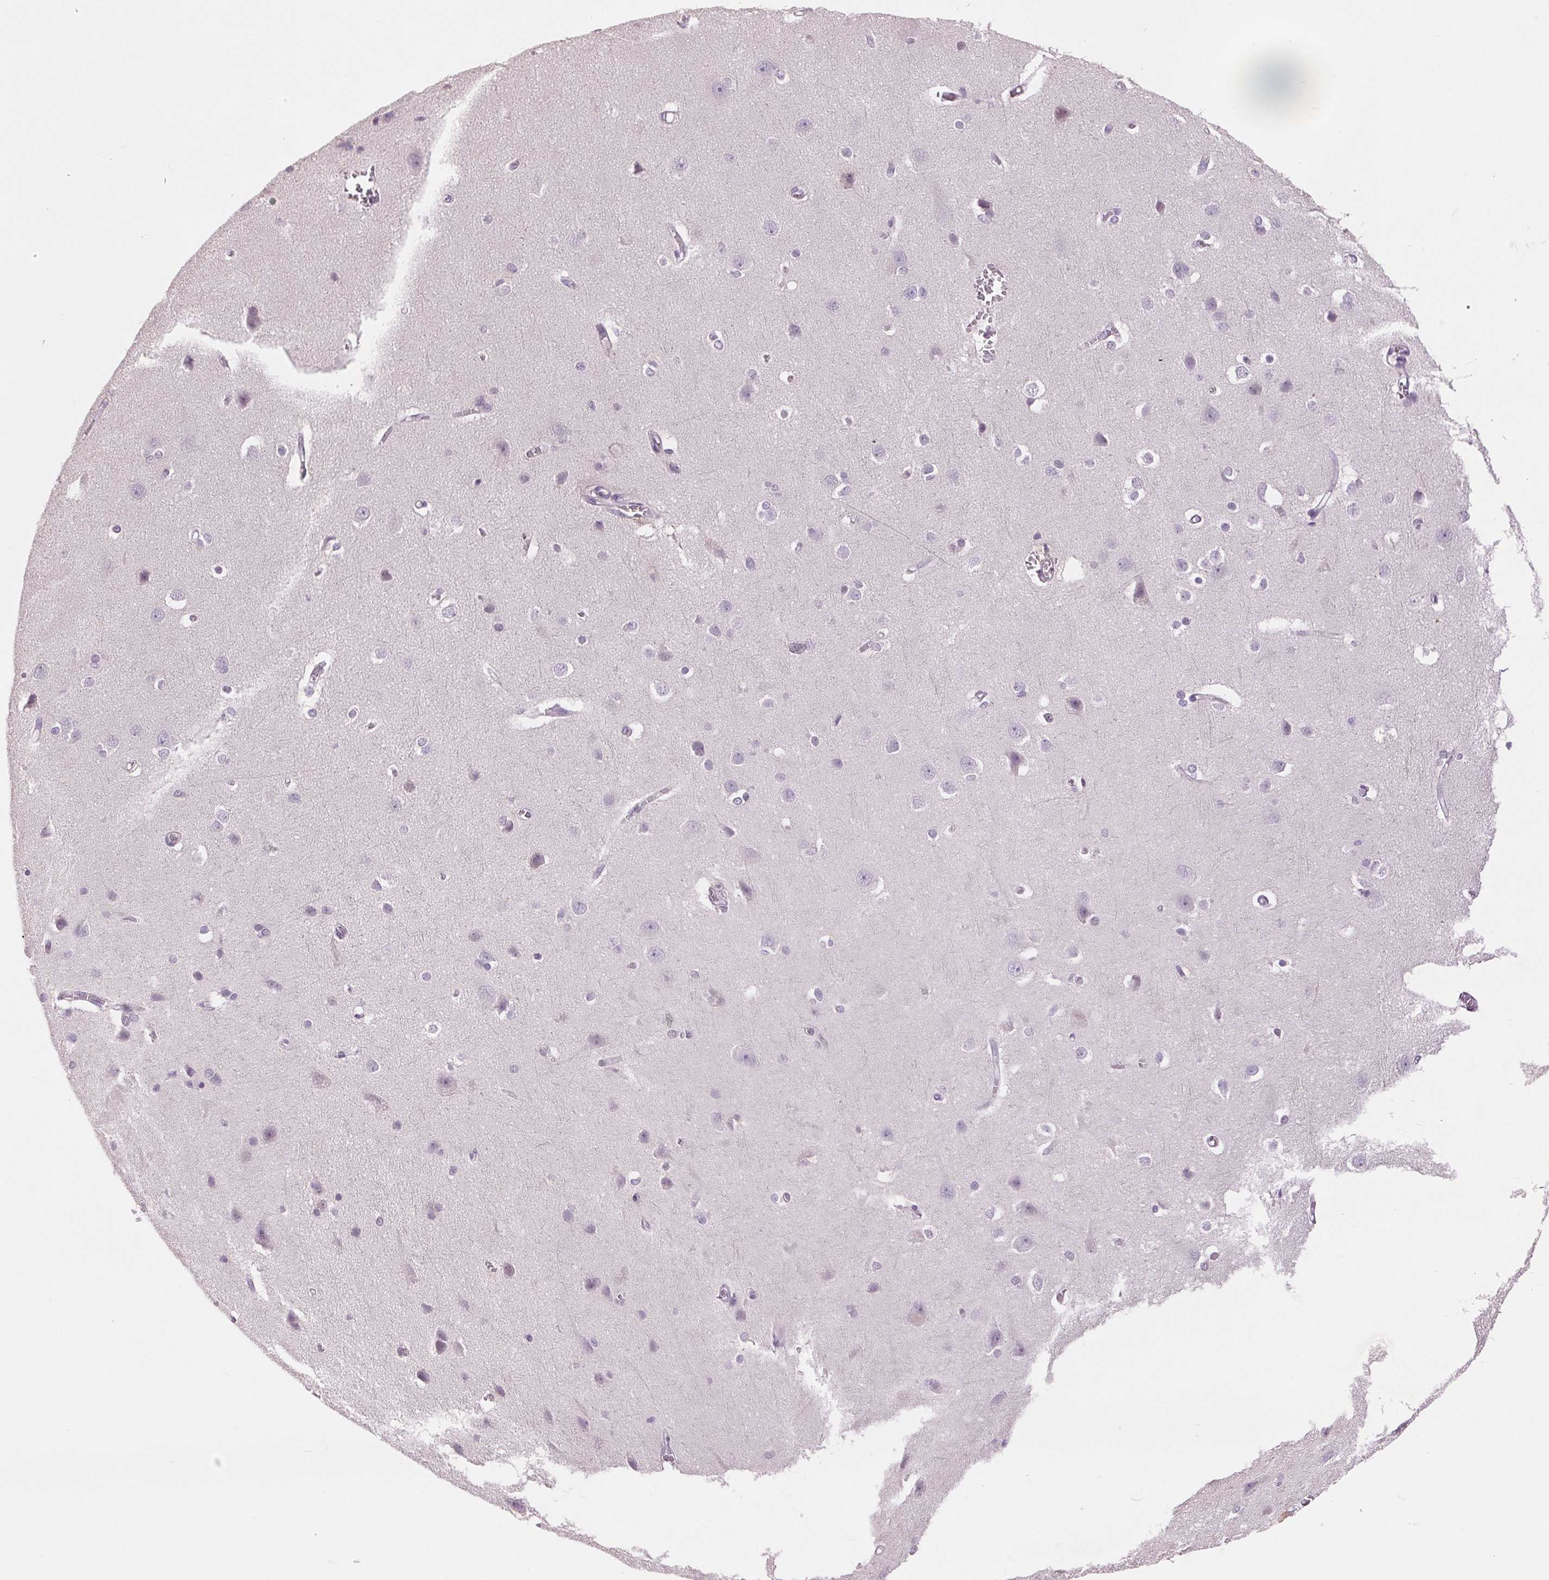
{"staining": {"intensity": "negative", "quantity": "none", "location": "none"}, "tissue": "cerebral cortex", "cell_type": "Endothelial cells", "image_type": "normal", "snomed": [{"axis": "morphology", "description": "Normal tissue, NOS"}, {"axis": "topography", "description": "Cerebral cortex"}], "caption": "Histopathology image shows no significant protein positivity in endothelial cells of unremarkable cerebral cortex. Nuclei are stained in blue.", "gene": "FXYD4", "patient": {"sex": "male", "age": 37}}